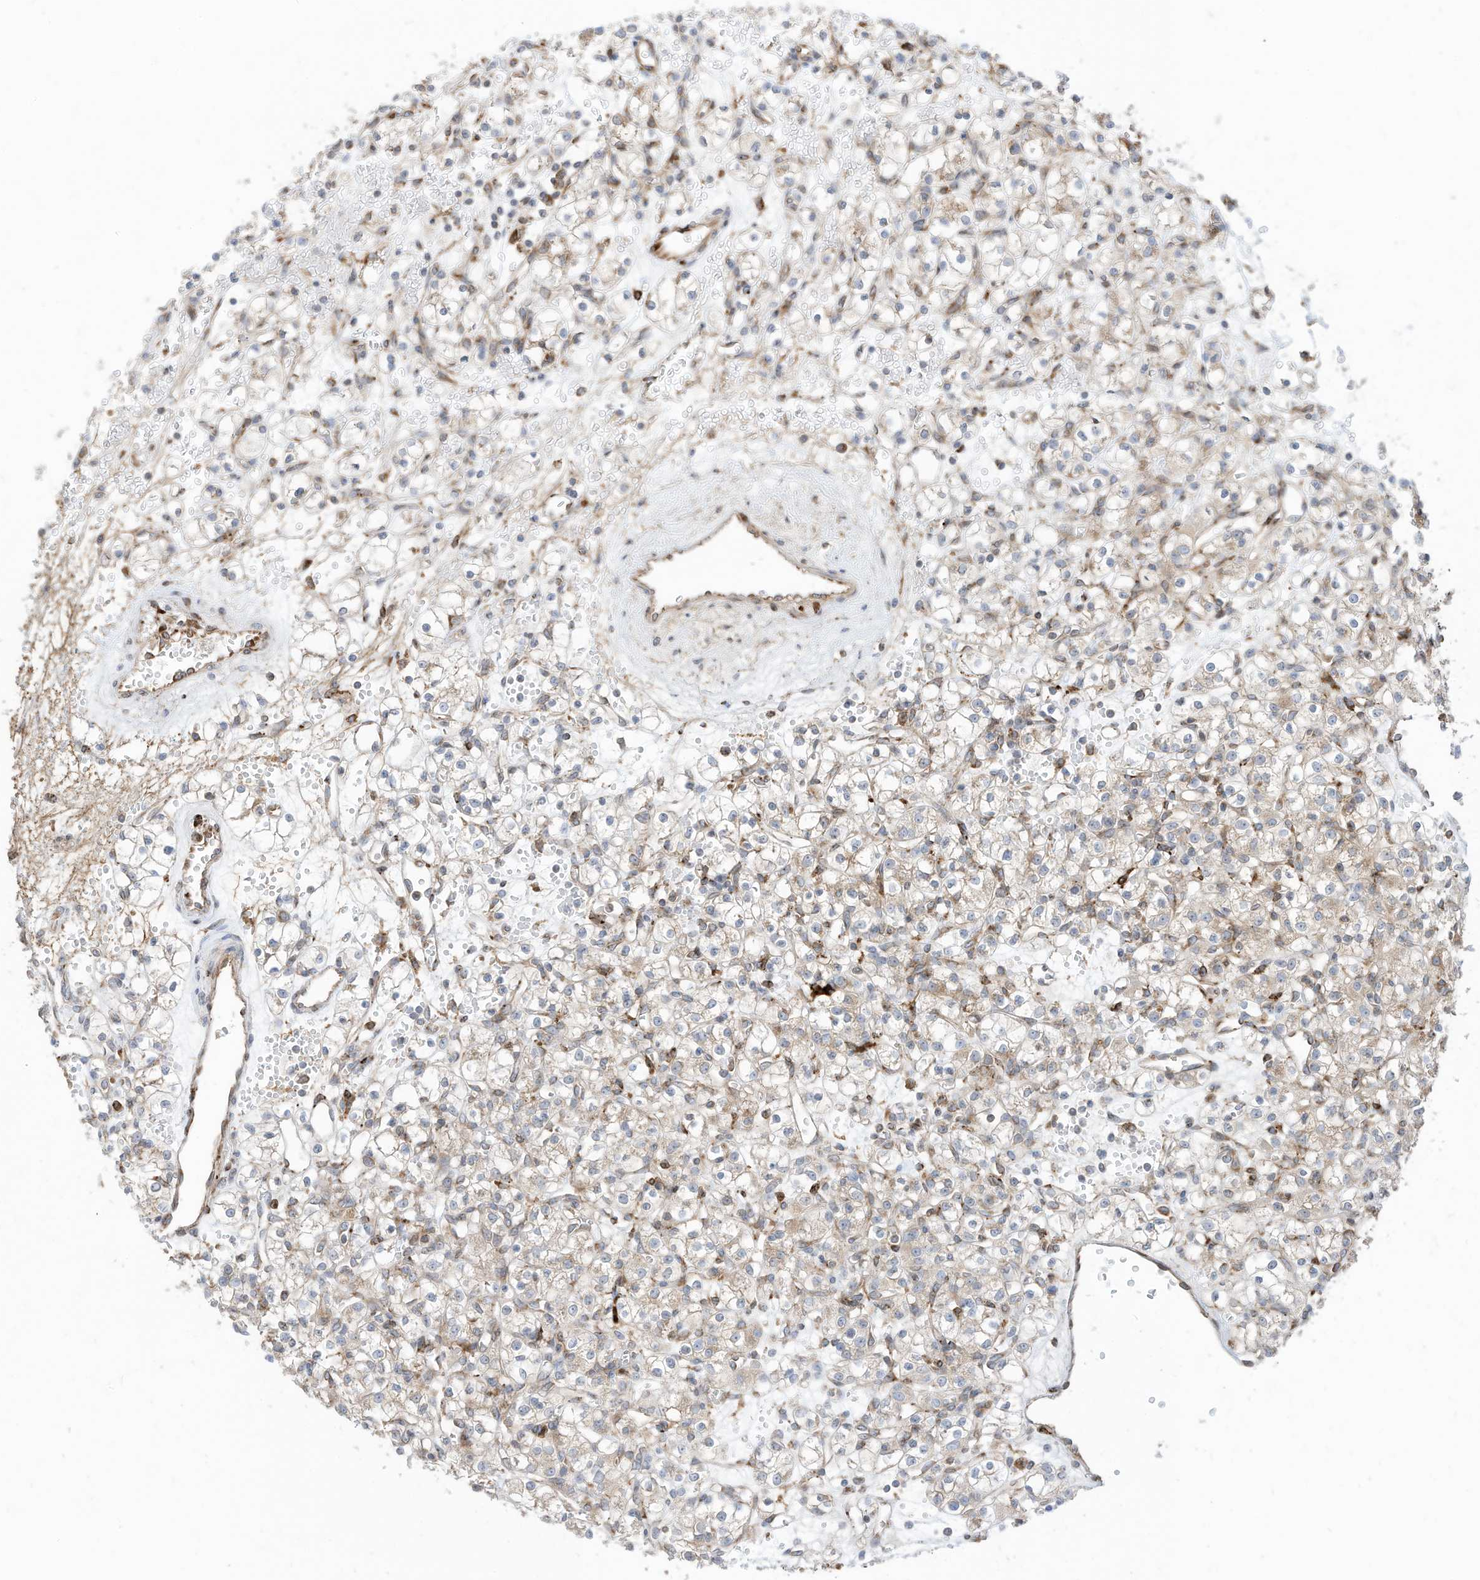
{"staining": {"intensity": "negative", "quantity": "none", "location": "none"}, "tissue": "renal cancer", "cell_type": "Tumor cells", "image_type": "cancer", "snomed": [{"axis": "morphology", "description": "Adenocarcinoma, NOS"}, {"axis": "topography", "description": "Kidney"}], "caption": "The histopathology image shows no significant positivity in tumor cells of renal cancer. (Immunohistochemistry (ihc), brightfield microscopy, high magnification).", "gene": "TRNAU1AP", "patient": {"sex": "female", "age": 59}}